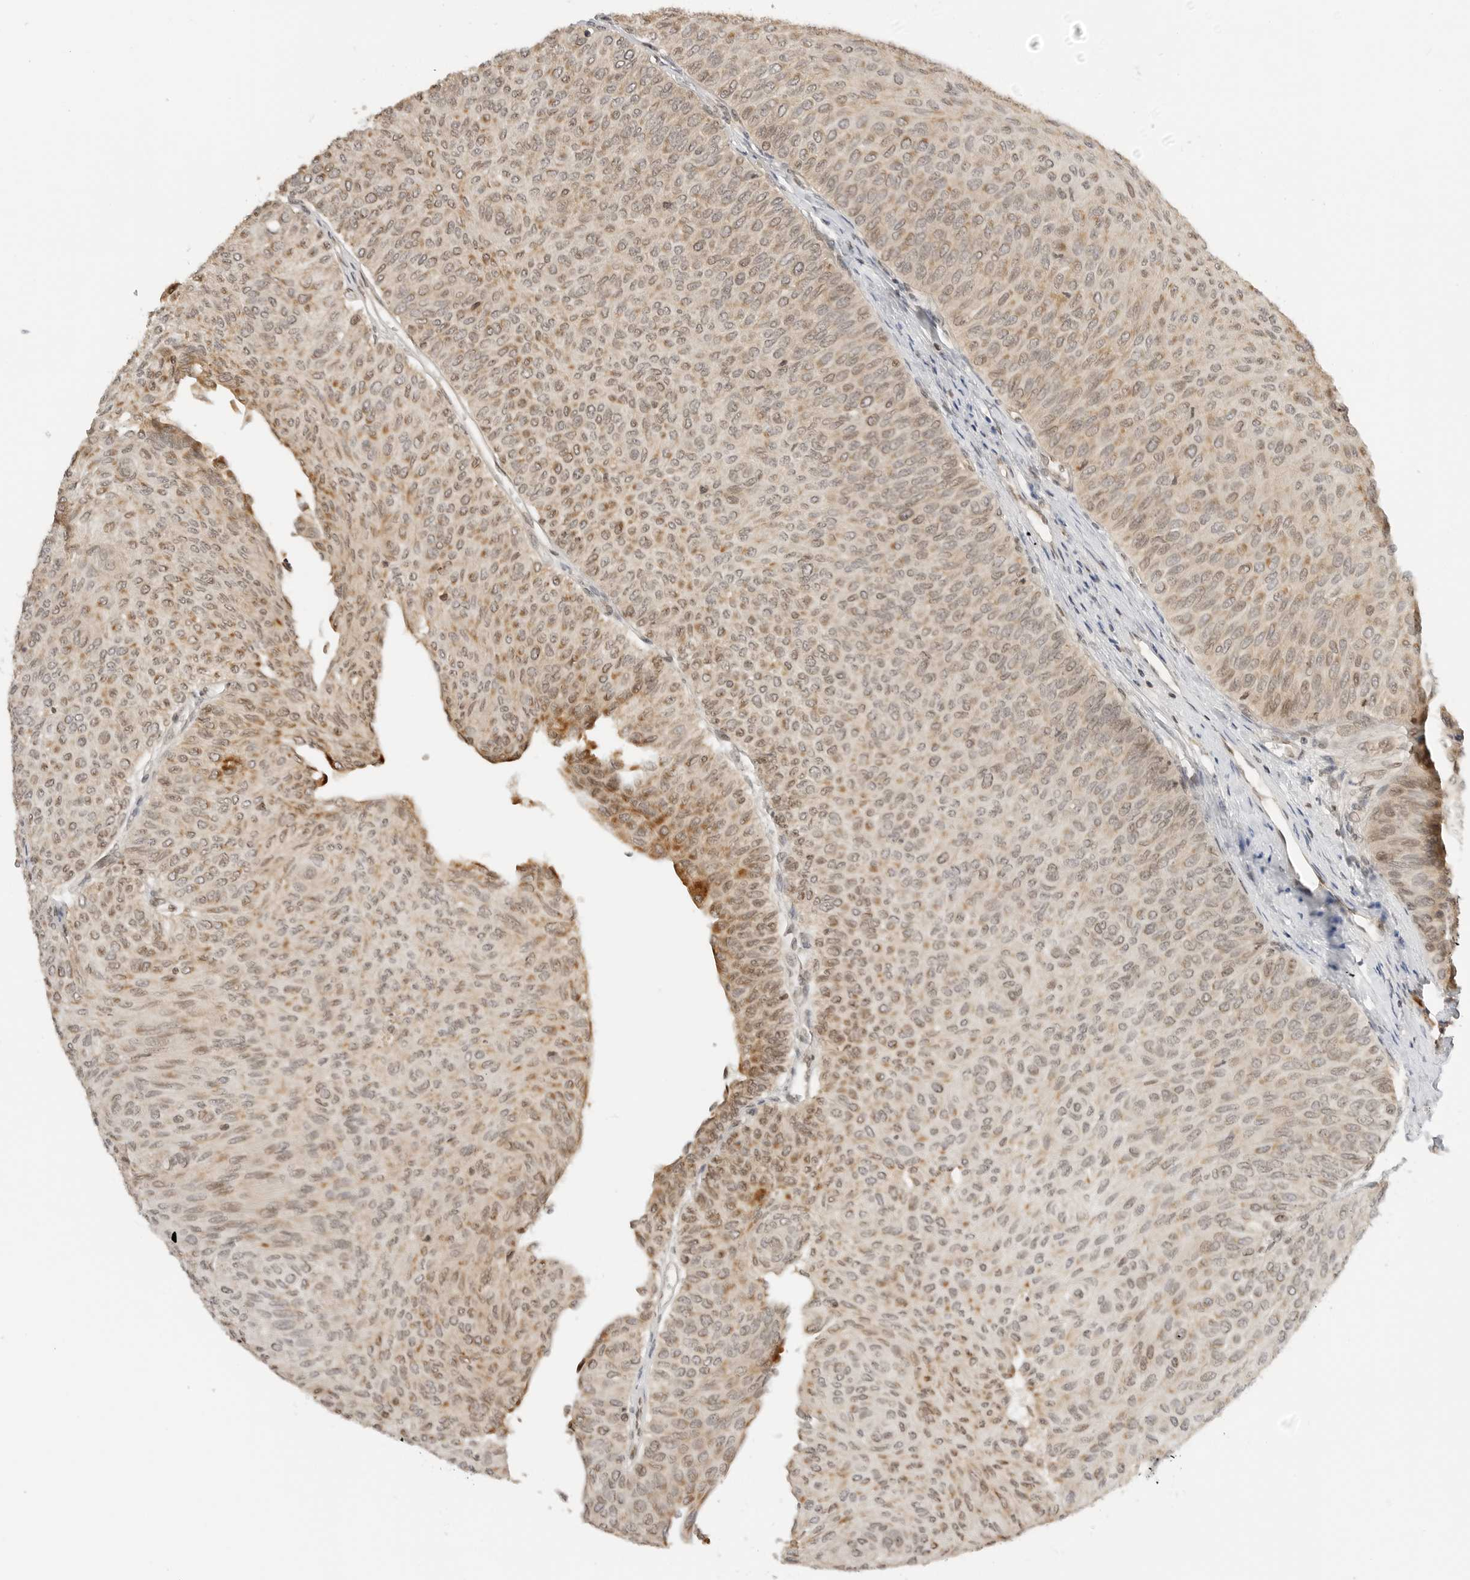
{"staining": {"intensity": "moderate", "quantity": "25%-75%", "location": "cytoplasmic/membranous,nuclear"}, "tissue": "urothelial cancer", "cell_type": "Tumor cells", "image_type": "cancer", "snomed": [{"axis": "morphology", "description": "Urothelial carcinoma, Low grade"}, {"axis": "topography", "description": "Urinary bladder"}], "caption": "Urothelial cancer was stained to show a protein in brown. There is medium levels of moderate cytoplasmic/membranous and nuclear staining in about 25%-75% of tumor cells.", "gene": "POLH", "patient": {"sex": "male", "age": 78}}